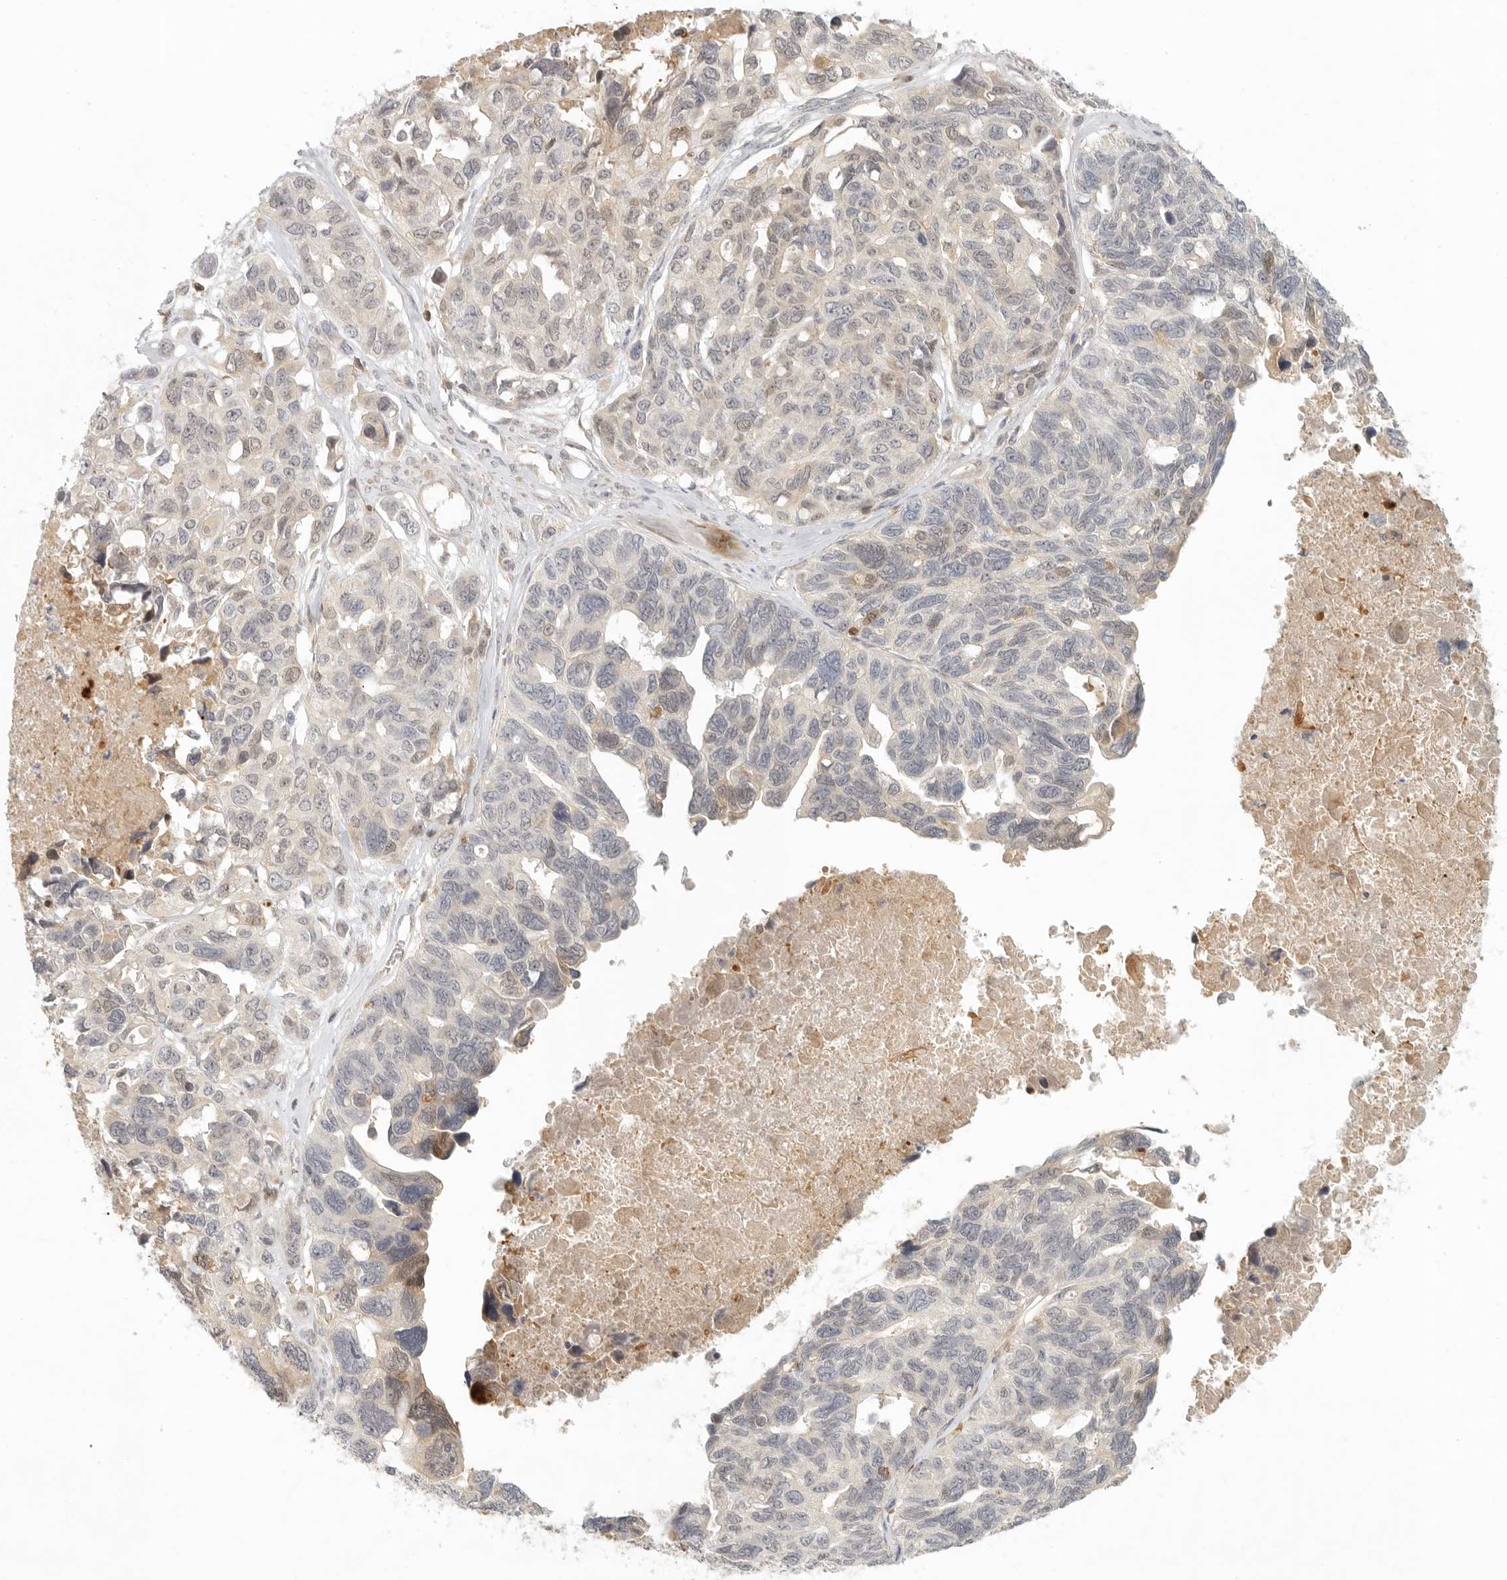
{"staining": {"intensity": "weak", "quantity": "<25%", "location": "nuclear"}, "tissue": "ovarian cancer", "cell_type": "Tumor cells", "image_type": "cancer", "snomed": [{"axis": "morphology", "description": "Cystadenocarcinoma, serous, NOS"}, {"axis": "topography", "description": "Ovary"}], "caption": "The immunohistochemistry (IHC) image has no significant expression in tumor cells of serous cystadenocarcinoma (ovarian) tissue.", "gene": "AHDC1", "patient": {"sex": "female", "age": 79}}